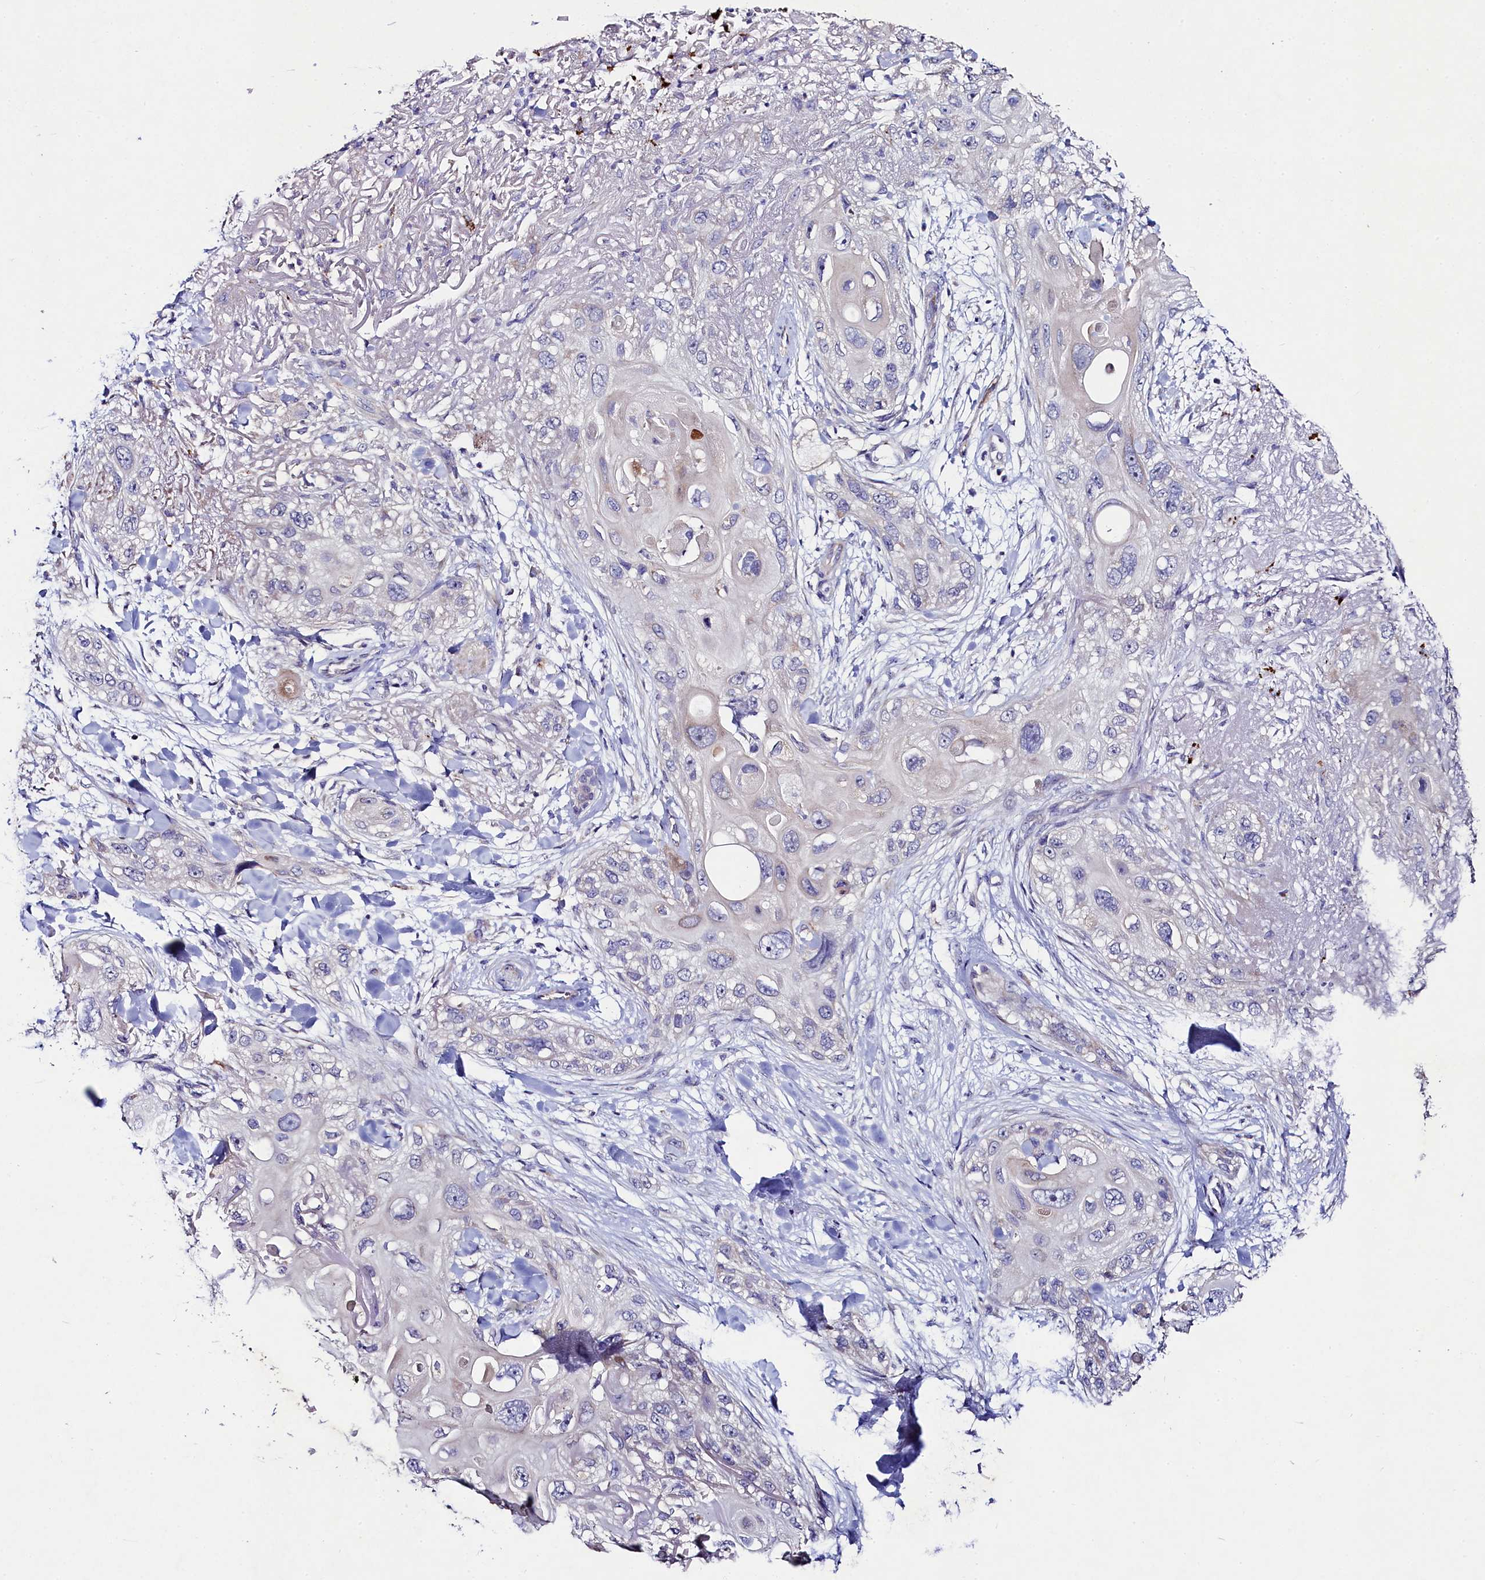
{"staining": {"intensity": "negative", "quantity": "none", "location": "none"}, "tissue": "skin cancer", "cell_type": "Tumor cells", "image_type": "cancer", "snomed": [{"axis": "morphology", "description": "Normal tissue, NOS"}, {"axis": "morphology", "description": "Squamous cell carcinoma, NOS"}, {"axis": "topography", "description": "Skin"}], "caption": "Immunohistochemistry (IHC) of skin cancer displays no staining in tumor cells.", "gene": "FXYD6", "patient": {"sex": "male", "age": 72}}